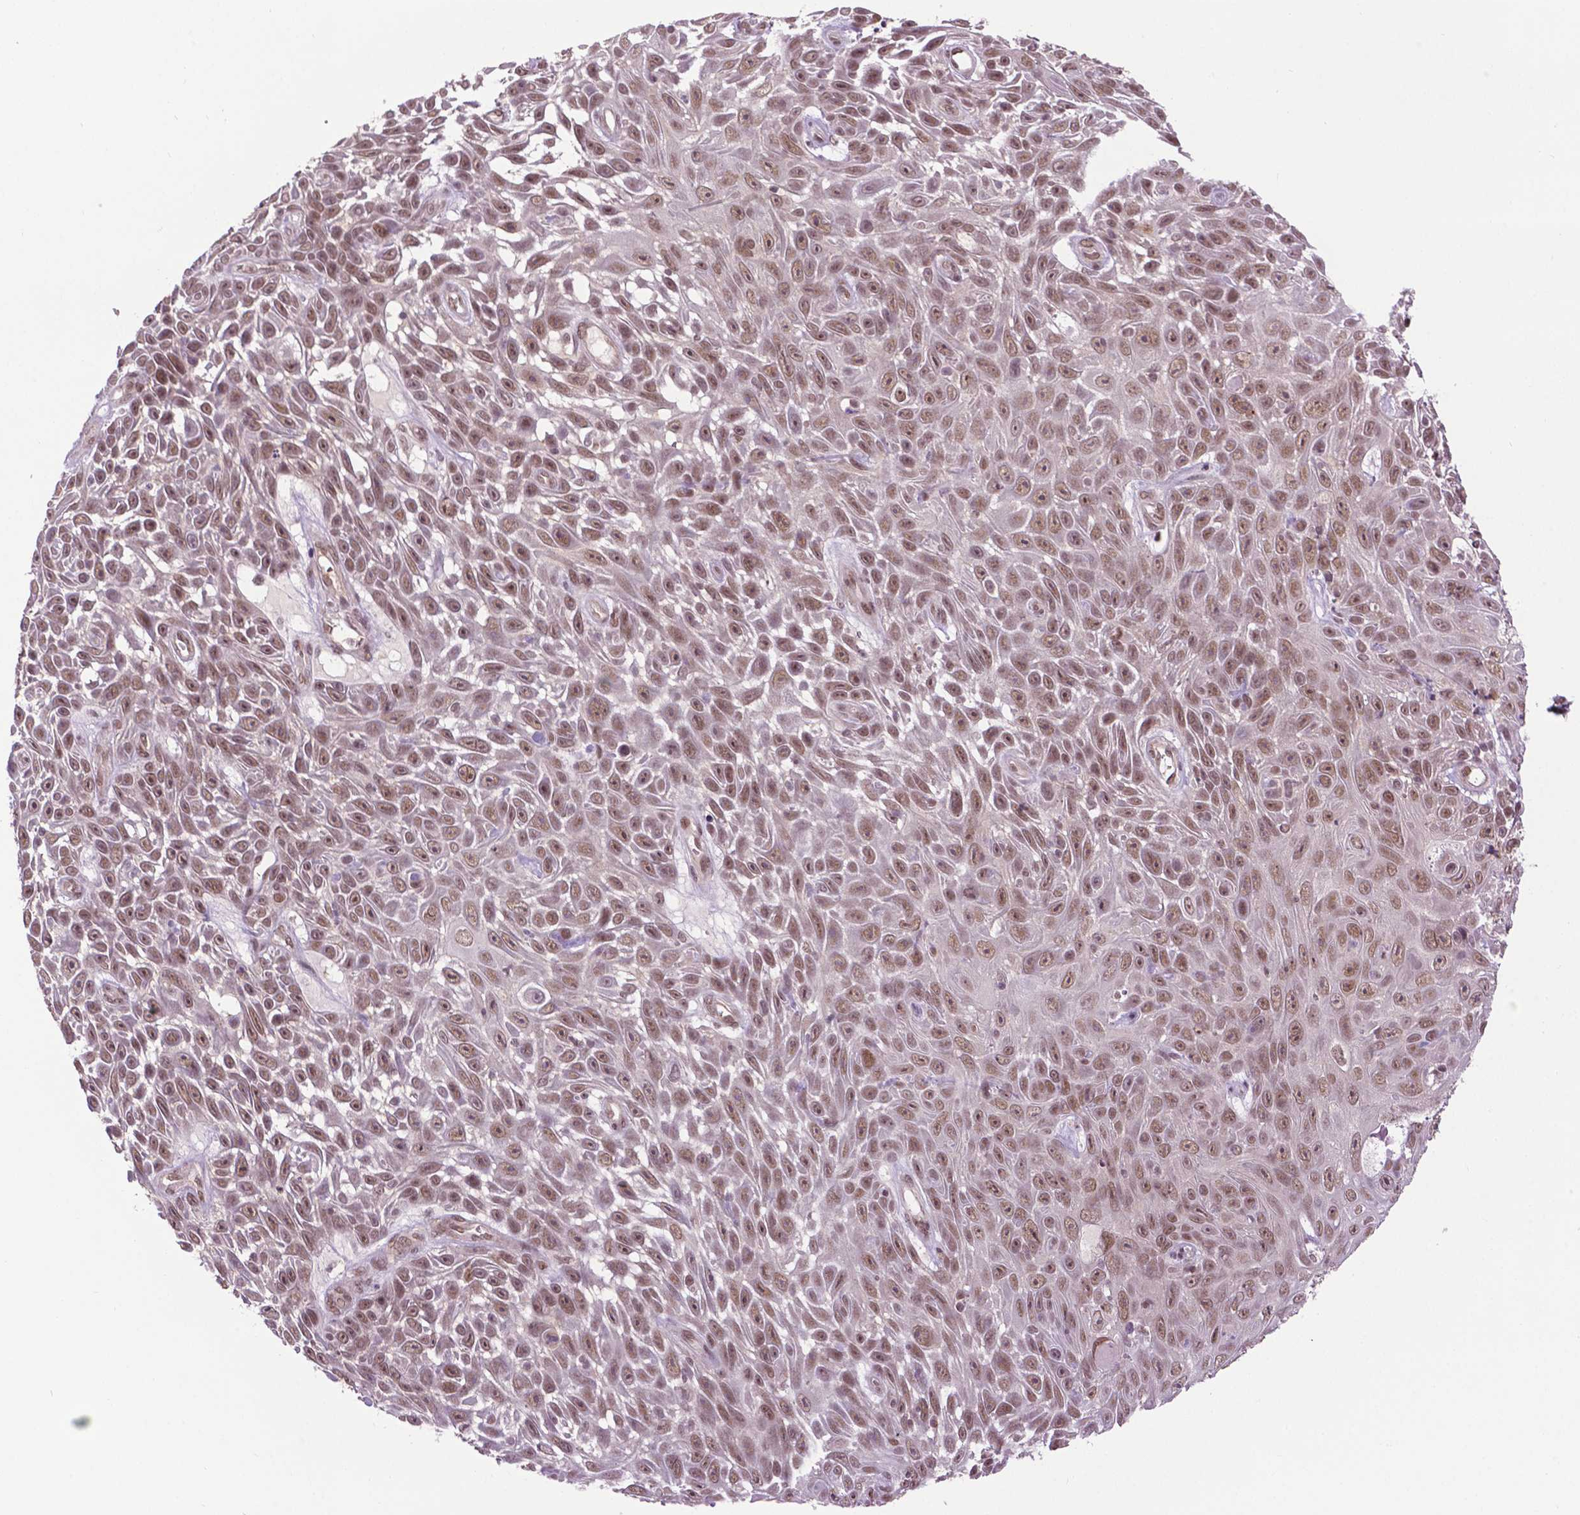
{"staining": {"intensity": "moderate", "quantity": ">75%", "location": "nuclear"}, "tissue": "skin cancer", "cell_type": "Tumor cells", "image_type": "cancer", "snomed": [{"axis": "morphology", "description": "Squamous cell carcinoma, NOS"}, {"axis": "topography", "description": "Skin"}], "caption": "Tumor cells reveal medium levels of moderate nuclear positivity in approximately >75% of cells in human squamous cell carcinoma (skin).", "gene": "UBQLN4", "patient": {"sex": "male", "age": 82}}